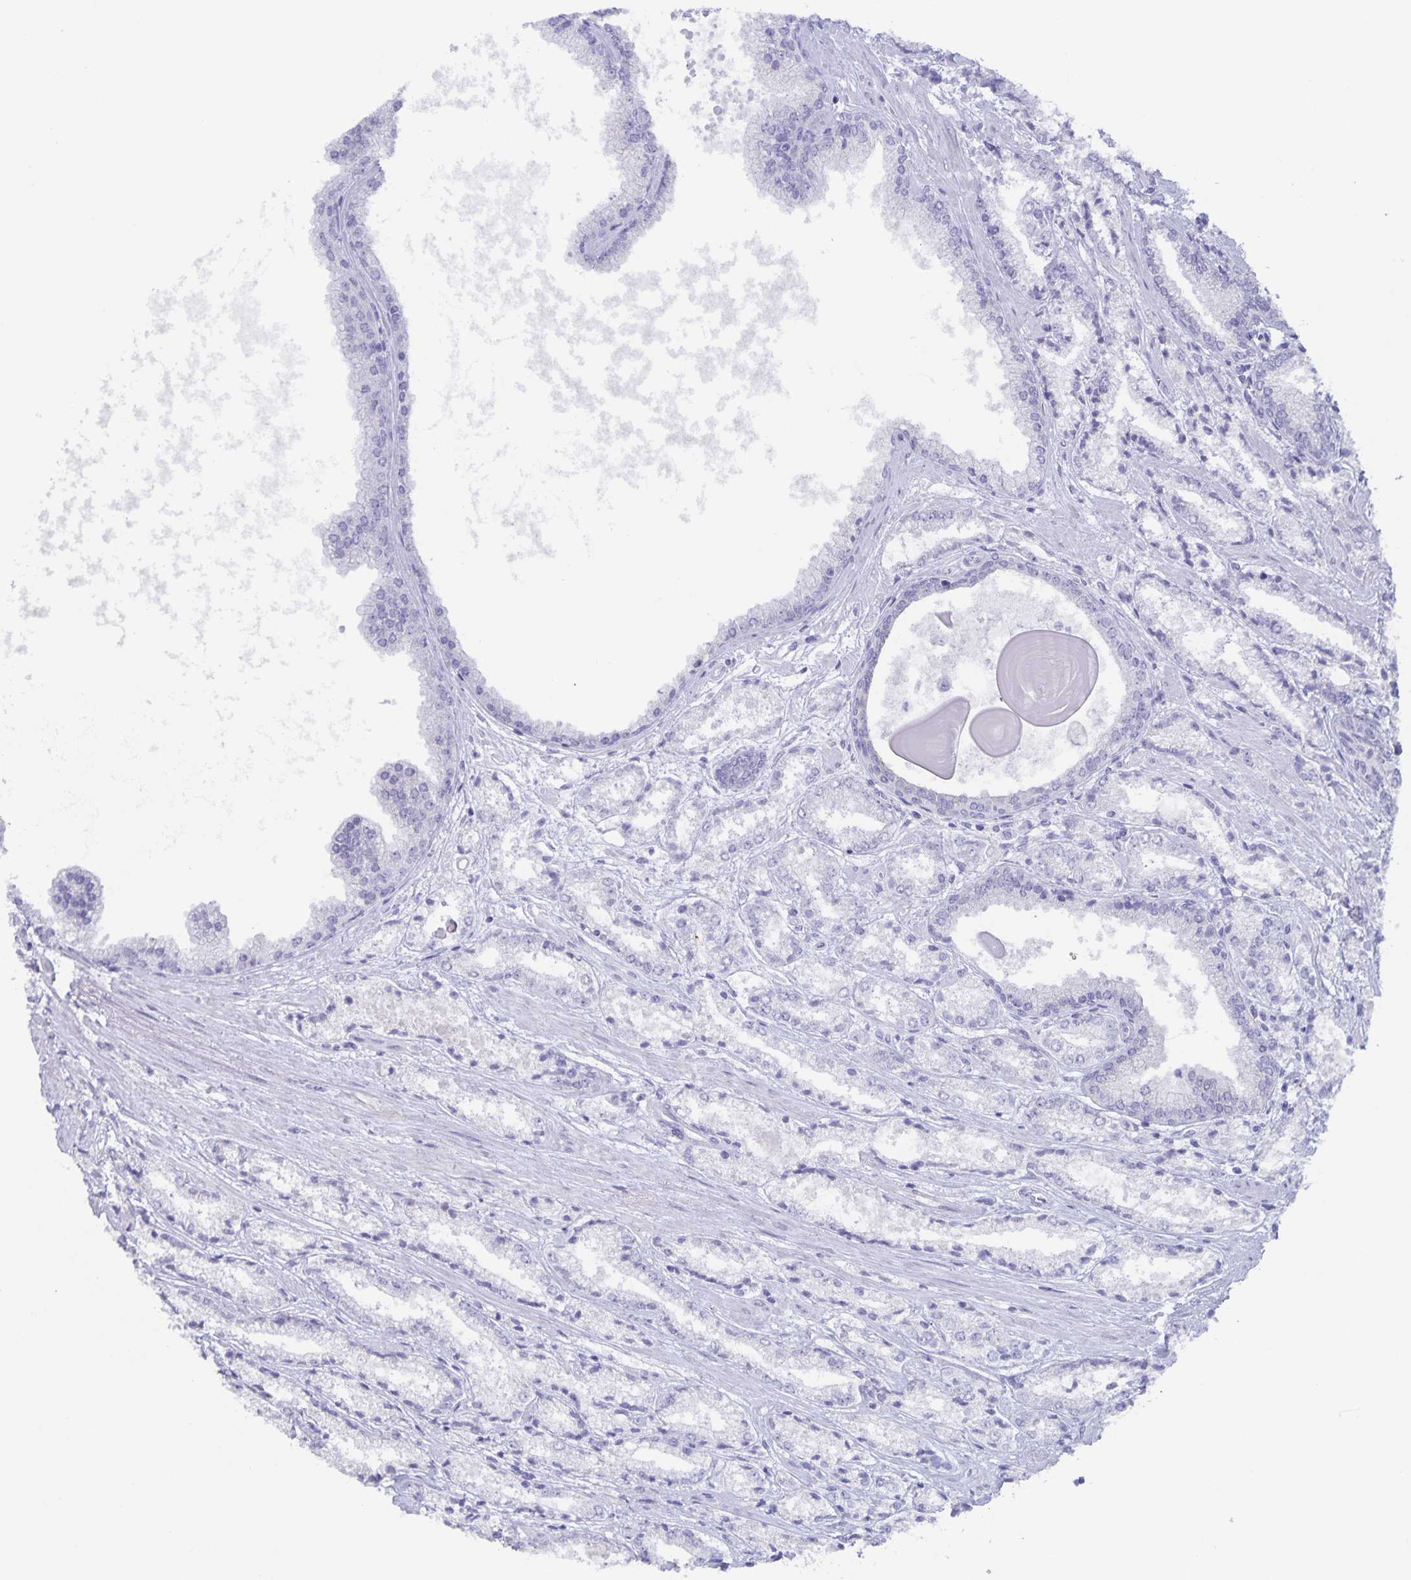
{"staining": {"intensity": "negative", "quantity": "none", "location": "none"}, "tissue": "prostate cancer", "cell_type": "Tumor cells", "image_type": "cancer", "snomed": [{"axis": "morphology", "description": "Adenocarcinoma, High grade"}, {"axis": "topography", "description": "Prostate"}], "caption": "Immunohistochemical staining of prostate cancer (high-grade adenocarcinoma) demonstrates no significant positivity in tumor cells.", "gene": "AQP4", "patient": {"sex": "male", "age": 64}}